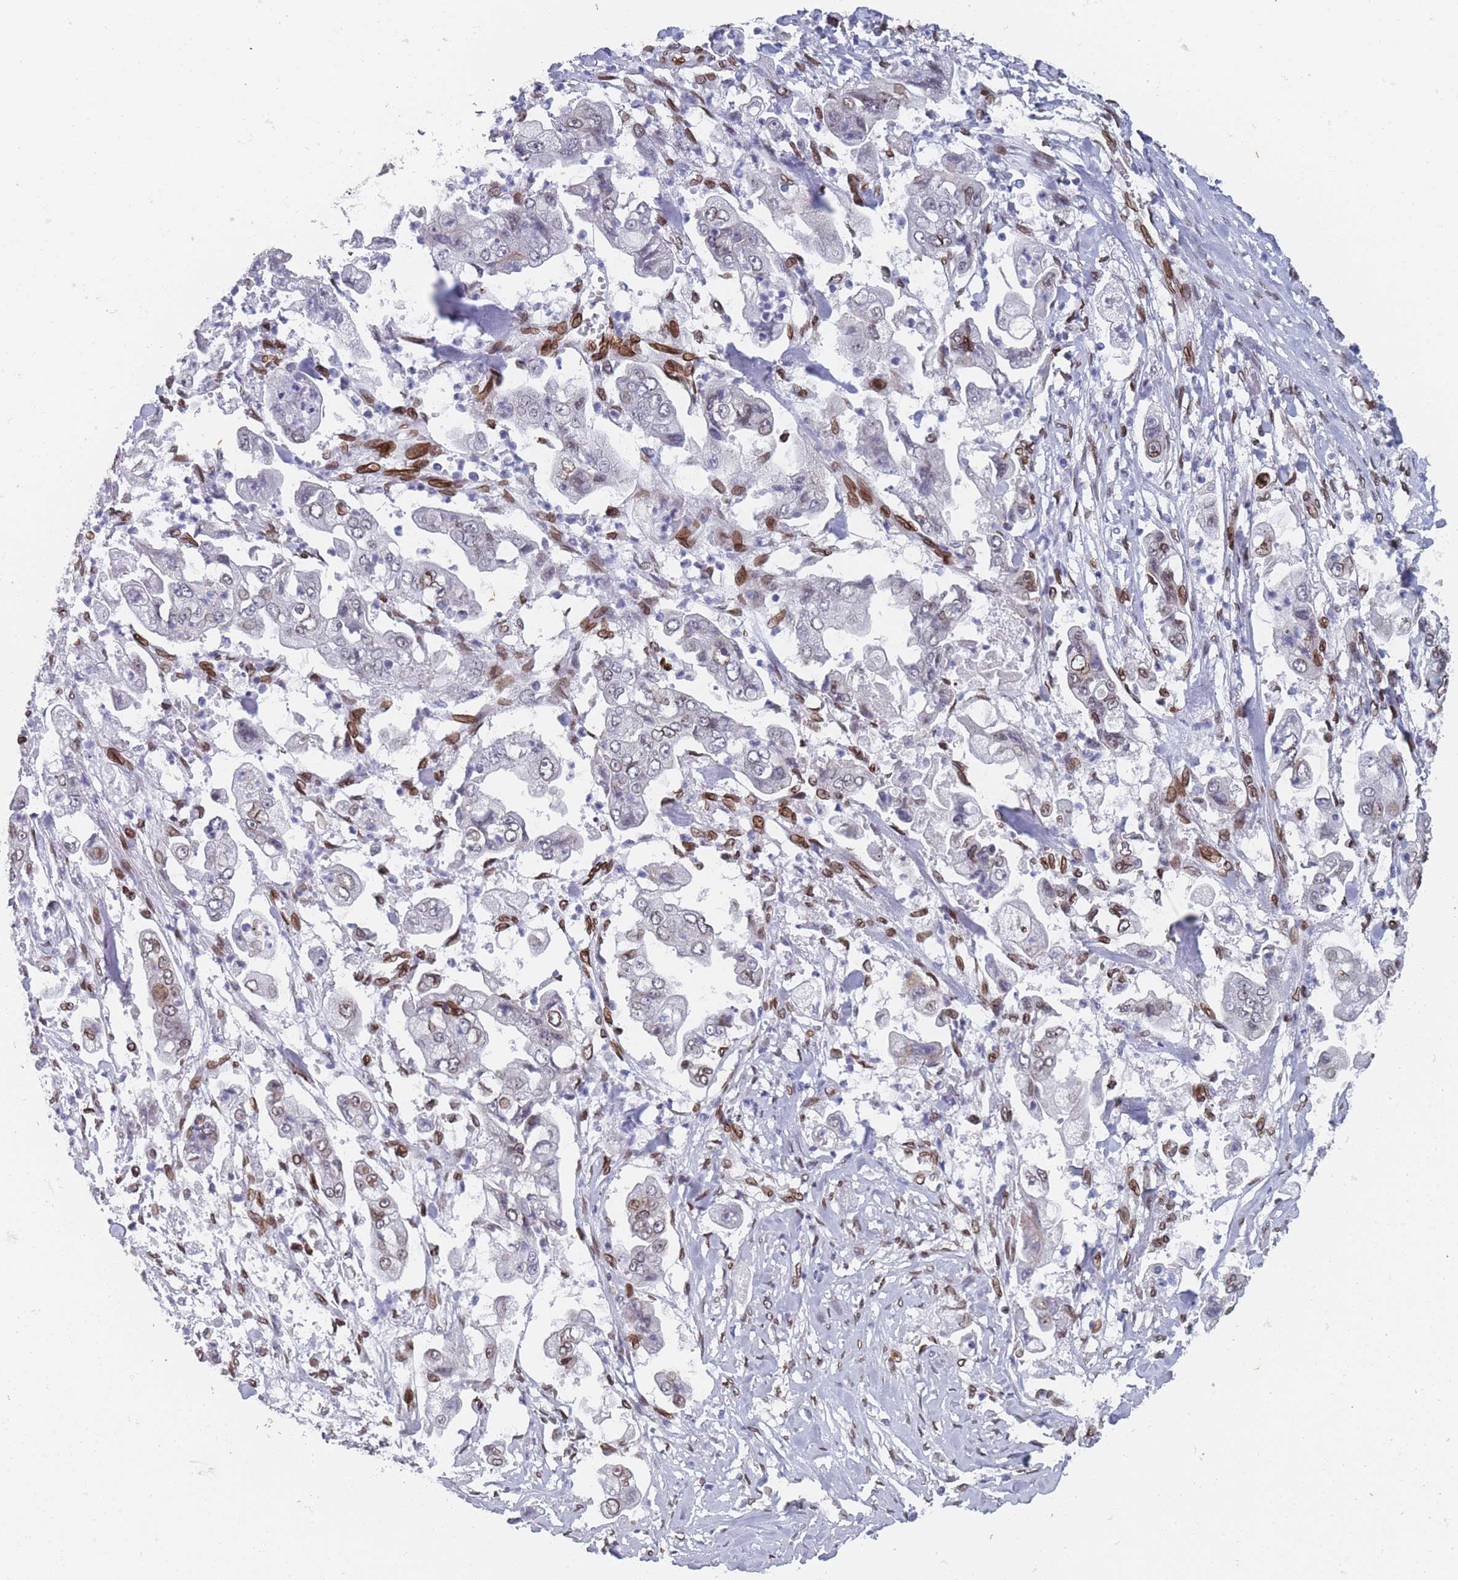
{"staining": {"intensity": "moderate", "quantity": "<25%", "location": "cytoplasmic/membranous,nuclear"}, "tissue": "stomach cancer", "cell_type": "Tumor cells", "image_type": "cancer", "snomed": [{"axis": "morphology", "description": "Adenocarcinoma, NOS"}, {"axis": "topography", "description": "Stomach"}], "caption": "Stomach adenocarcinoma stained with a brown dye shows moderate cytoplasmic/membranous and nuclear positive positivity in about <25% of tumor cells.", "gene": "ZBTB1", "patient": {"sex": "male", "age": 62}}